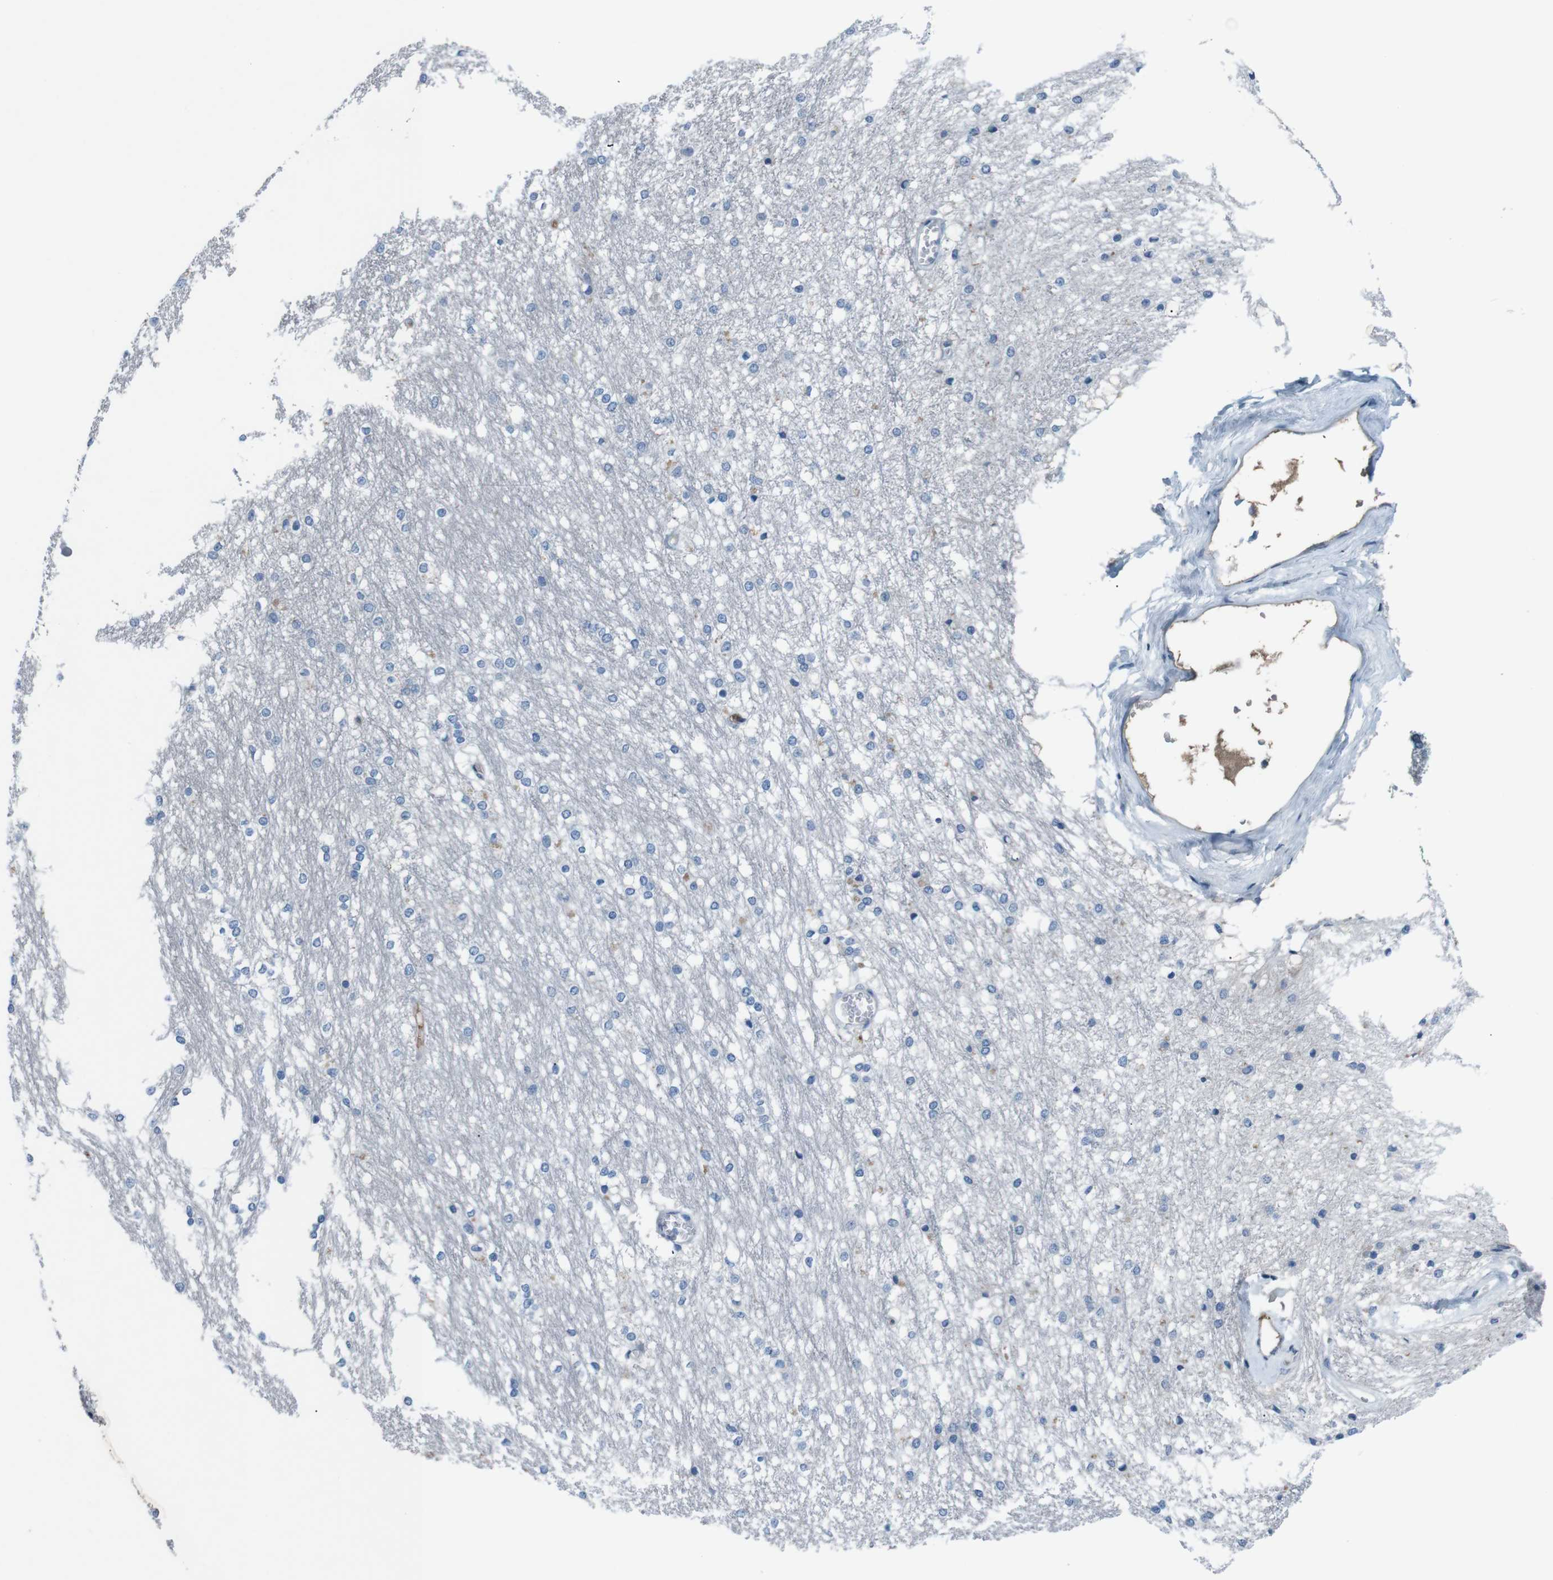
{"staining": {"intensity": "moderate", "quantity": "<25%", "location": "cytoplasmic/membranous"}, "tissue": "caudate", "cell_type": "Glial cells", "image_type": "normal", "snomed": [{"axis": "morphology", "description": "Normal tissue, NOS"}, {"axis": "topography", "description": "Lateral ventricle wall"}], "caption": "Immunohistochemistry staining of benign caudate, which exhibits low levels of moderate cytoplasmic/membranous positivity in about <25% of glial cells indicating moderate cytoplasmic/membranous protein staining. The staining was performed using DAB (brown) for protein detection and nuclei were counterstained in hematoxylin (blue).", "gene": "LEP", "patient": {"sex": "female", "age": 19}}